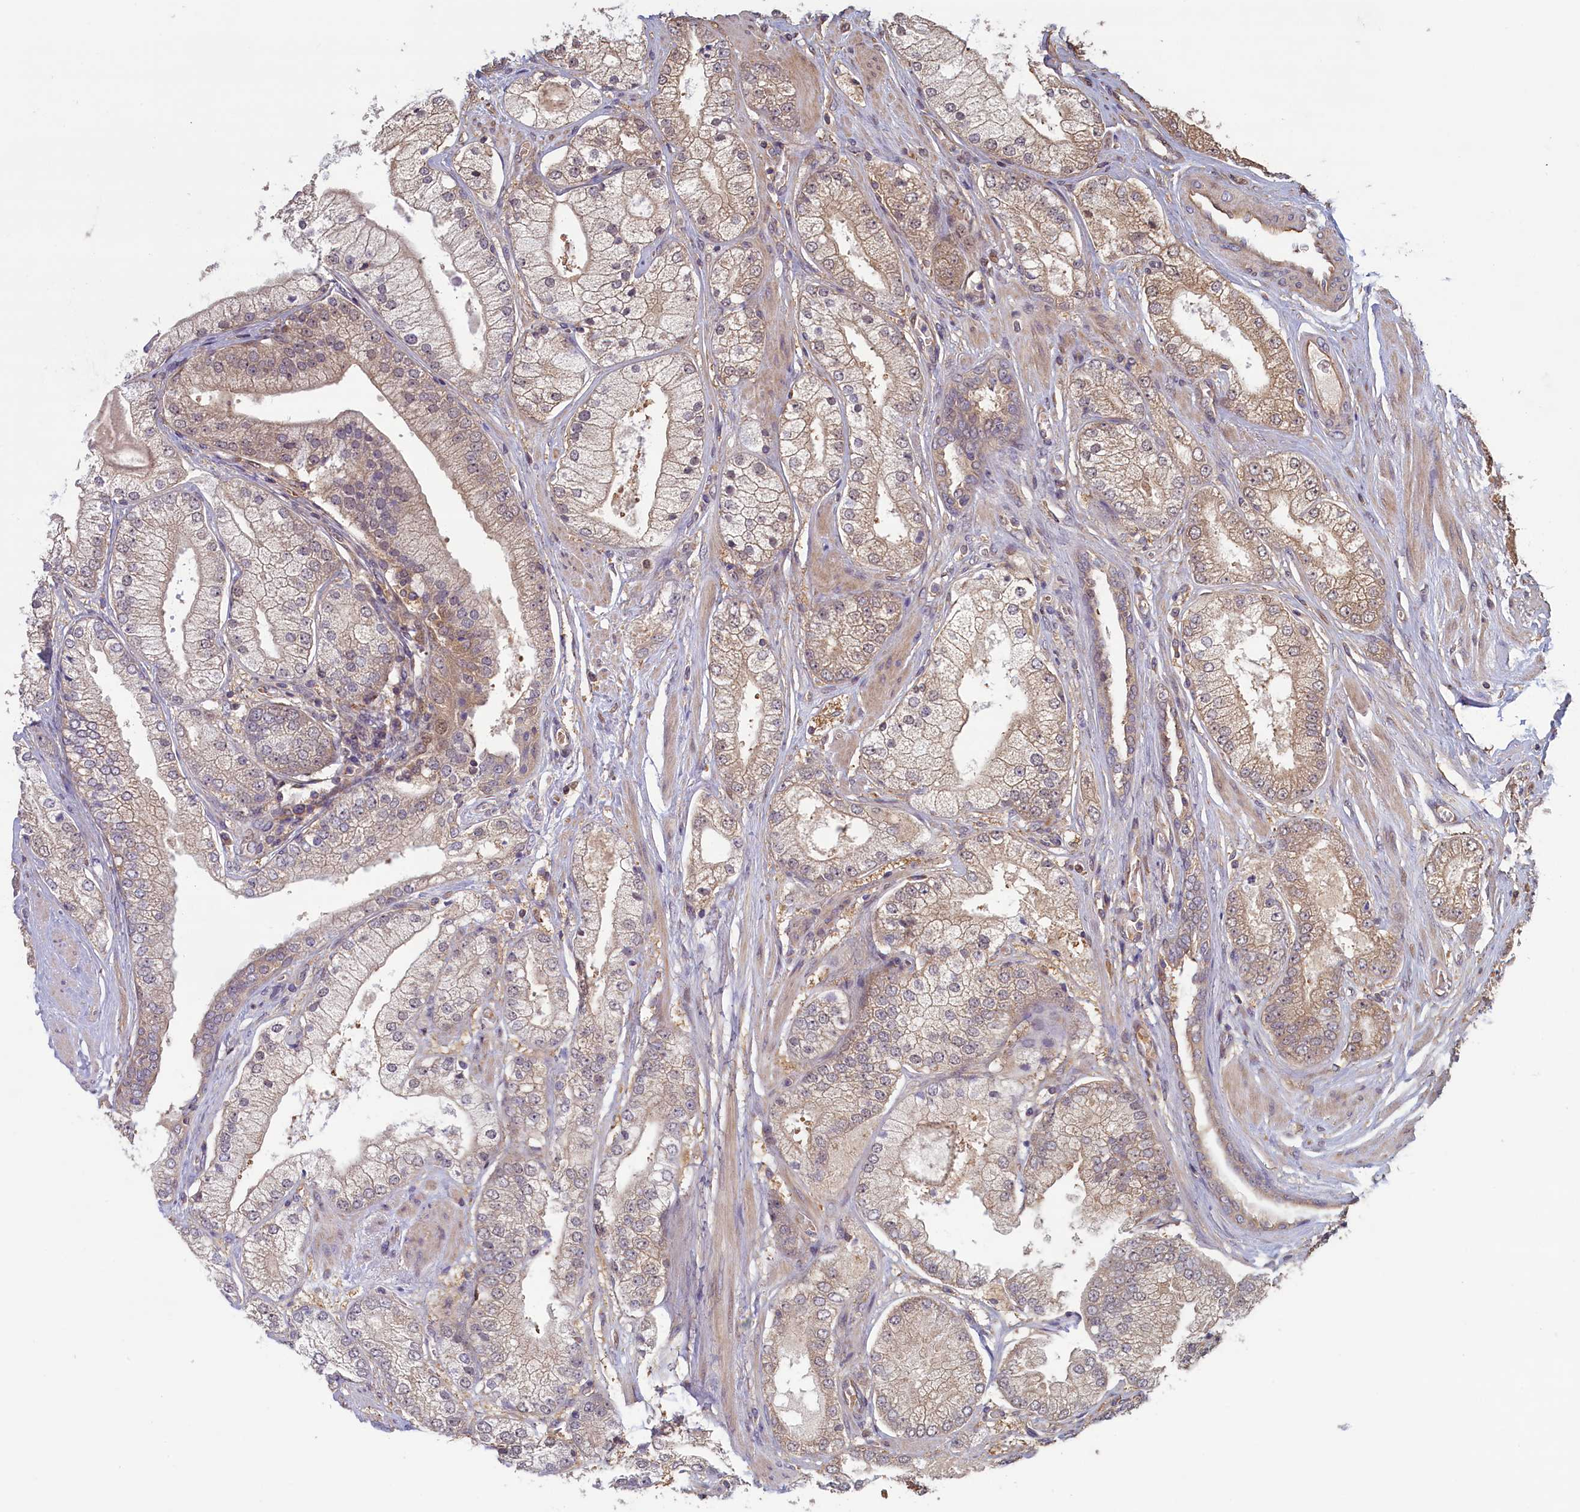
{"staining": {"intensity": "weak", "quantity": ">75%", "location": "cytoplasmic/membranous"}, "tissue": "prostate cancer", "cell_type": "Tumor cells", "image_type": "cancer", "snomed": [{"axis": "morphology", "description": "Adenocarcinoma, High grade"}, {"axis": "topography", "description": "Prostate"}], "caption": "Weak cytoplasmic/membranous positivity is present in about >75% of tumor cells in prostate cancer (adenocarcinoma (high-grade)). (DAB IHC, brown staining for protein, blue staining for nuclei).", "gene": "CIAO2B", "patient": {"sex": "male", "age": 58}}